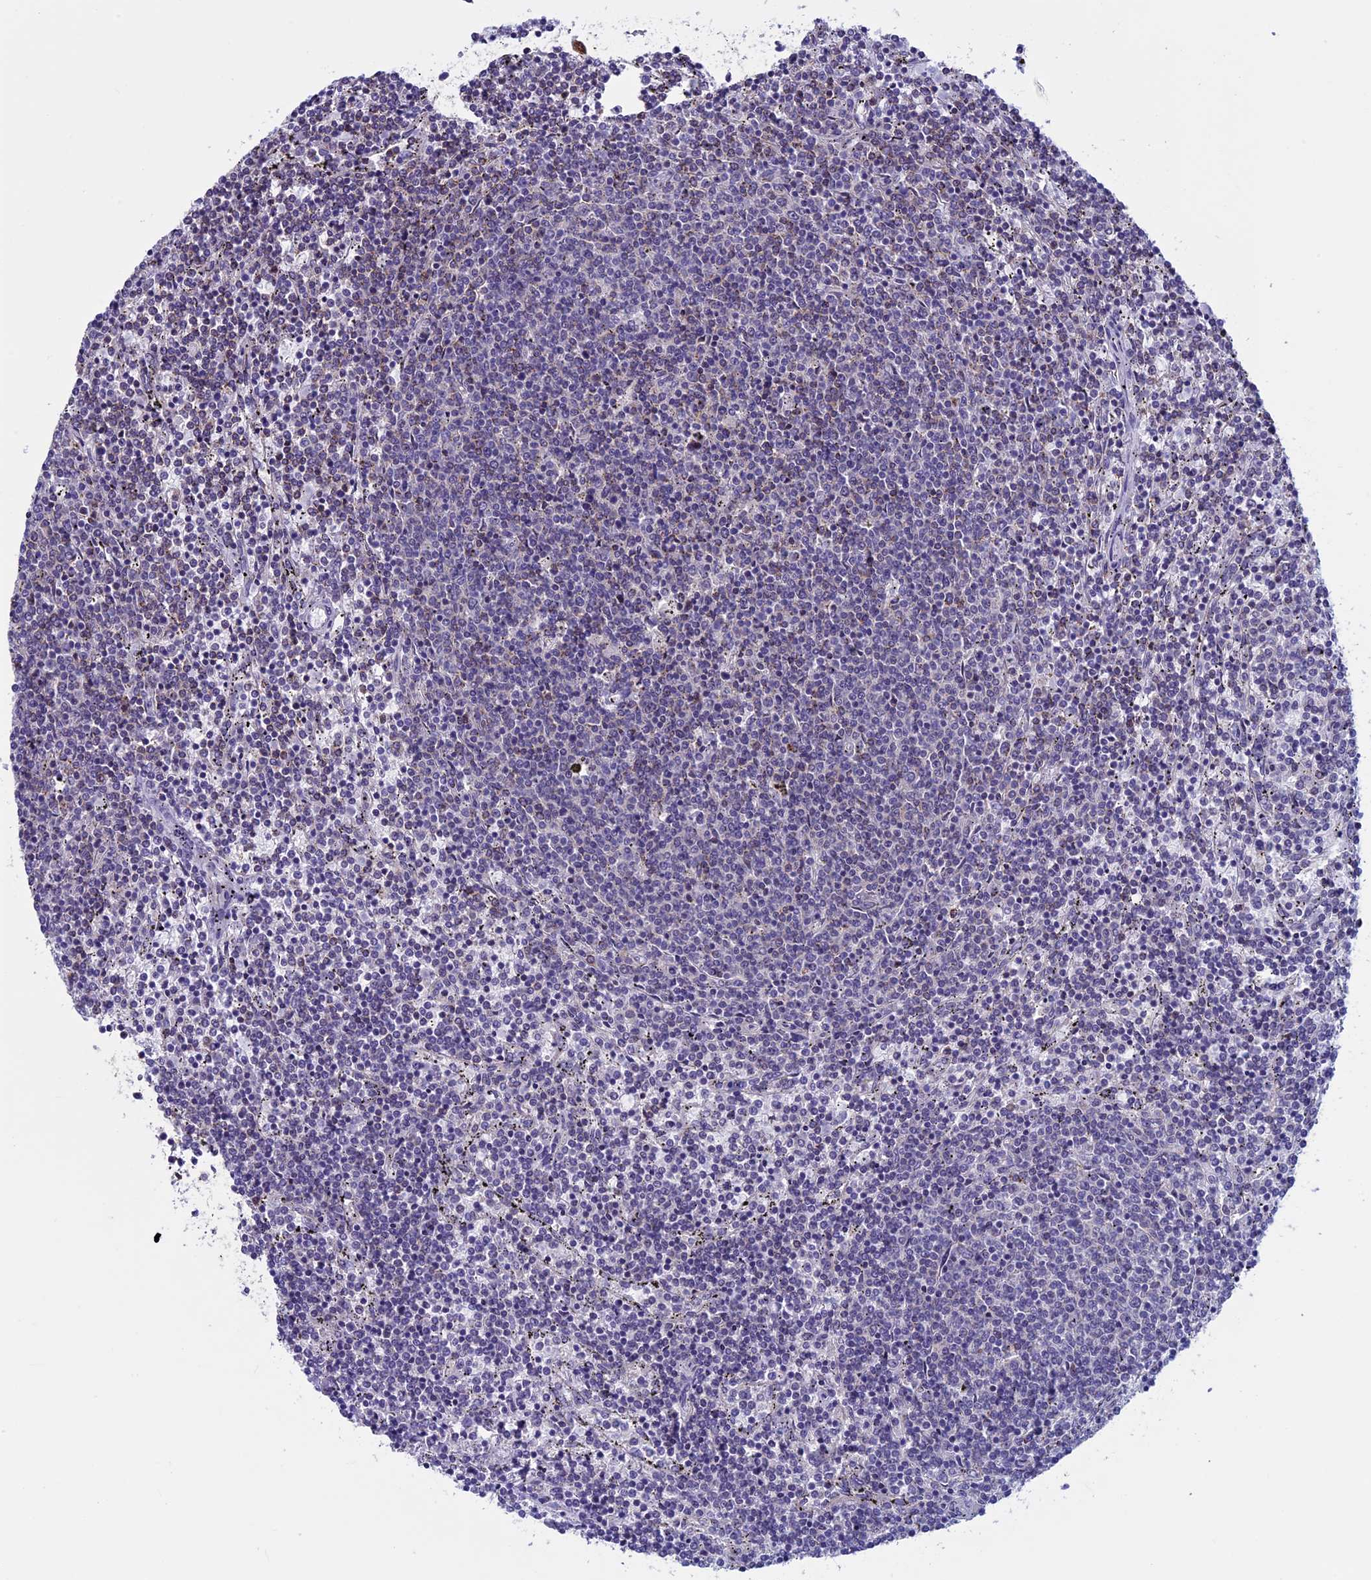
{"staining": {"intensity": "negative", "quantity": "none", "location": "none"}, "tissue": "lymphoma", "cell_type": "Tumor cells", "image_type": "cancer", "snomed": [{"axis": "morphology", "description": "Malignant lymphoma, non-Hodgkin's type, Low grade"}, {"axis": "topography", "description": "Spleen"}], "caption": "An image of low-grade malignant lymphoma, non-Hodgkin's type stained for a protein shows no brown staining in tumor cells.", "gene": "MFSD12", "patient": {"sex": "female", "age": 50}}